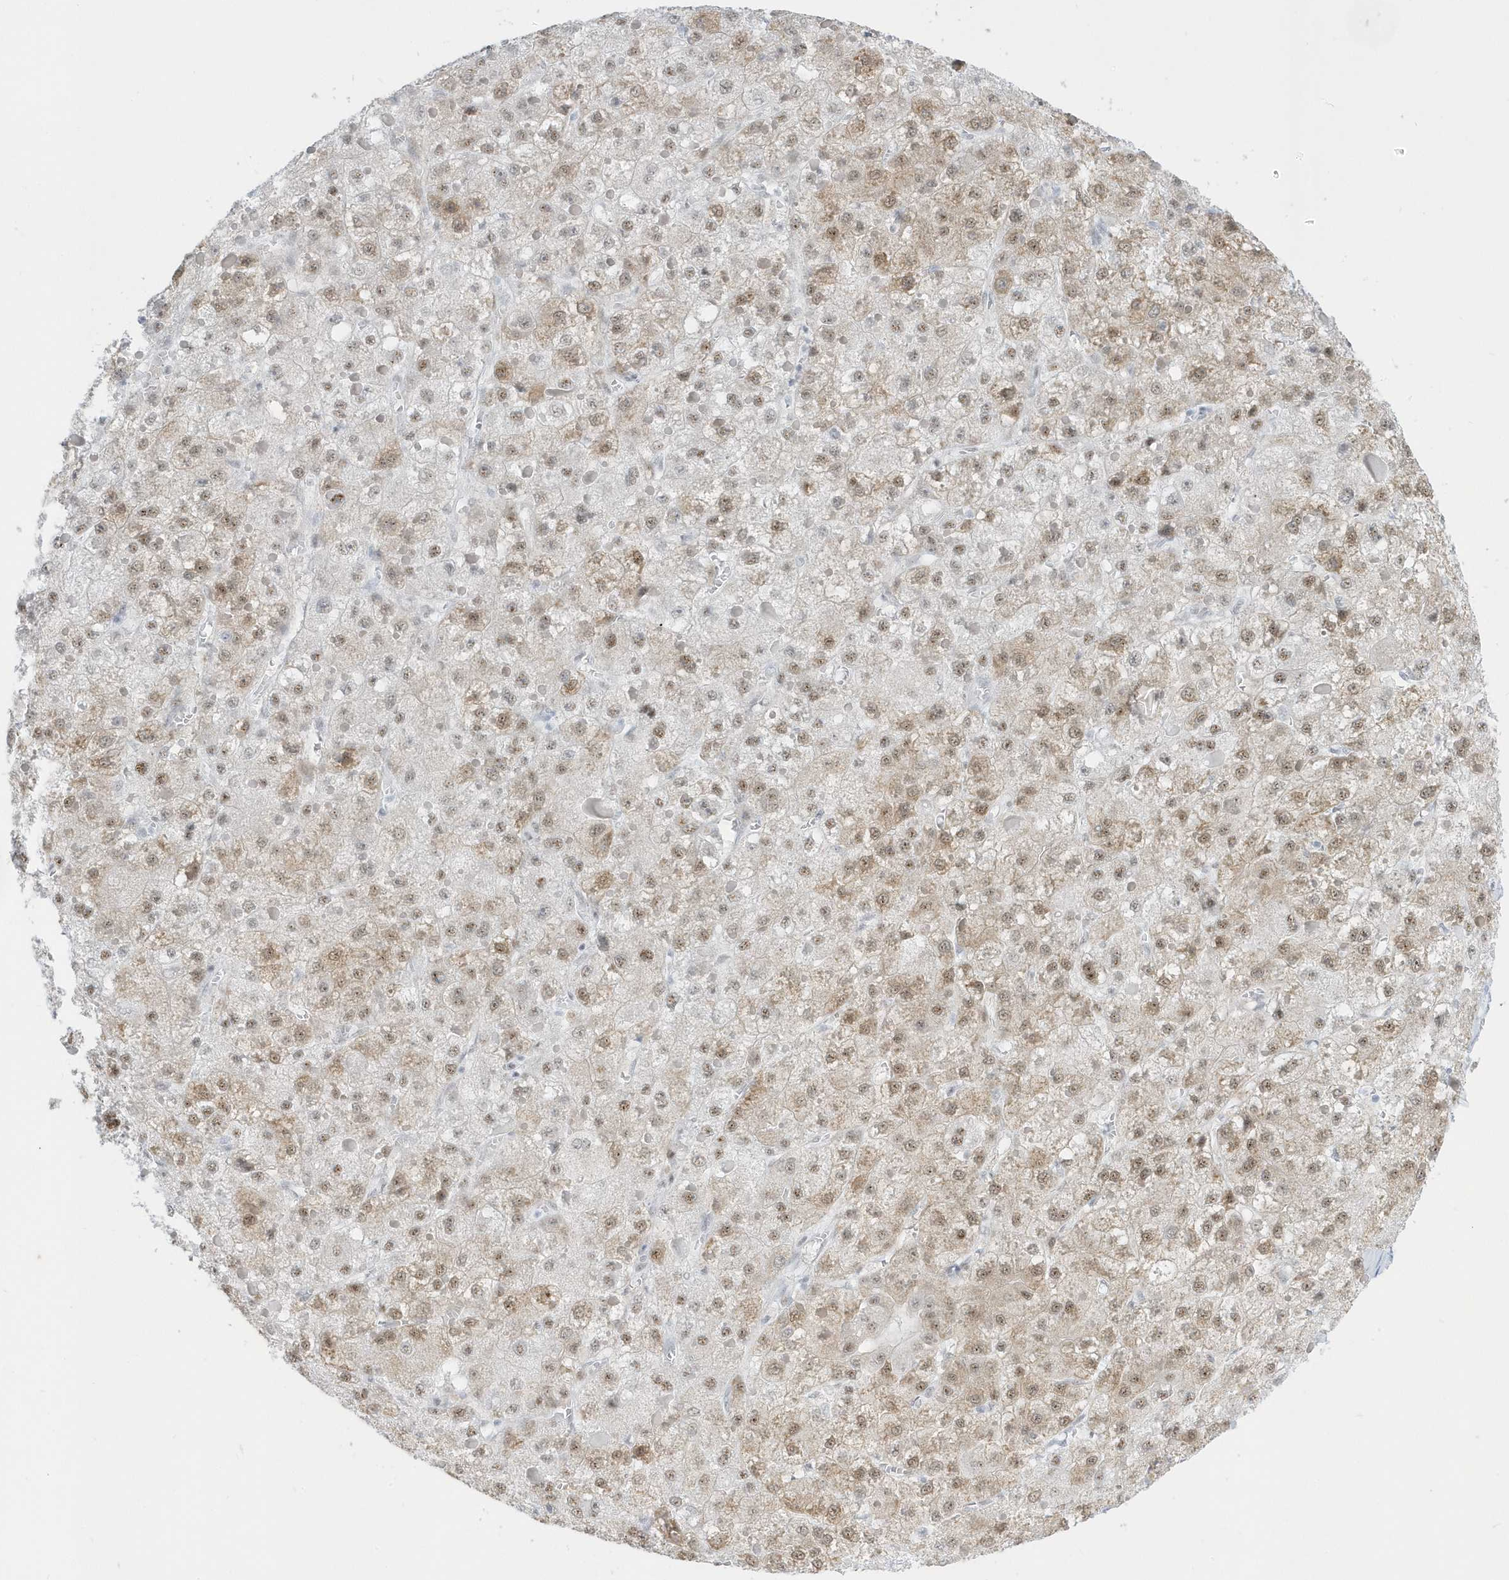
{"staining": {"intensity": "moderate", "quantity": ">75%", "location": "cytoplasmic/membranous,nuclear"}, "tissue": "liver cancer", "cell_type": "Tumor cells", "image_type": "cancer", "snomed": [{"axis": "morphology", "description": "Carcinoma, Hepatocellular, NOS"}, {"axis": "topography", "description": "Liver"}], "caption": "Human liver cancer (hepatocellular carcinoma) stained for a protein (brown) demonstrates moderate cytoplasmic/membranous and nuclear positive positivity in approximately >75% of tumor cells.", "gene": "PLEKHN1", "patient": {"sex": "female", "age": 73}}